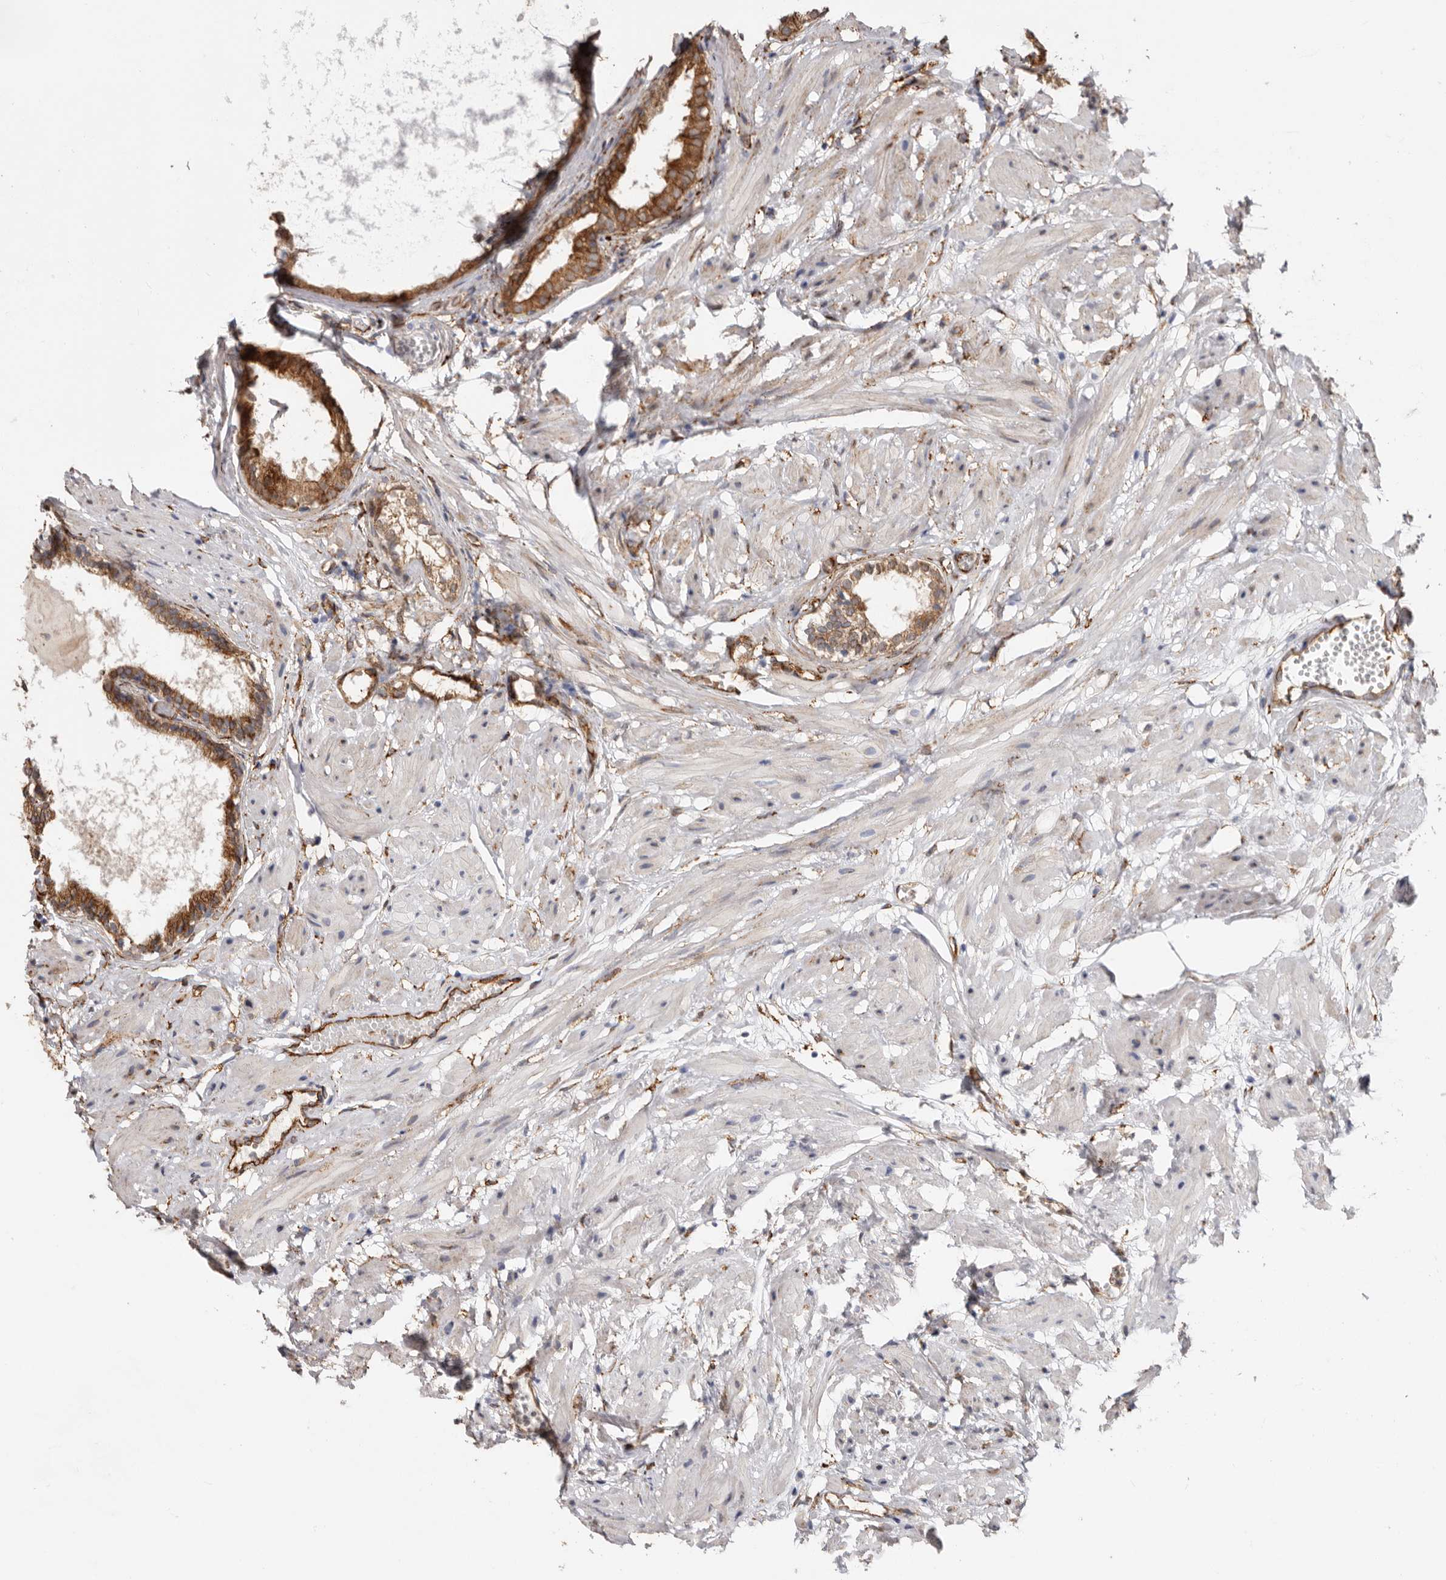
{"staining": {"intensity": "moderate", "quantity": ">75%", "location": "cytoplasmic/membranous"}, "tissue": "prostate cancer", "cell_type": "Tumor cells", "image_type": "cancer", "snomed": [{"axis": "morphology", "description": "Adenocarcinoma, Low grade"}, {"axis": "topography", "description": "Prostate"}], "caption": "Brown immunohistochemical staining in human prostate cancer shows moderate cytoplasmic/membranous staining in about >75% of tumor cells. (DAB (3,3'-diaminobenzidine) = brown stain, brightfield microscopy at high magnification).", "gene": "SEMA3E", "patient": {"sex": "male", "age": 88}}